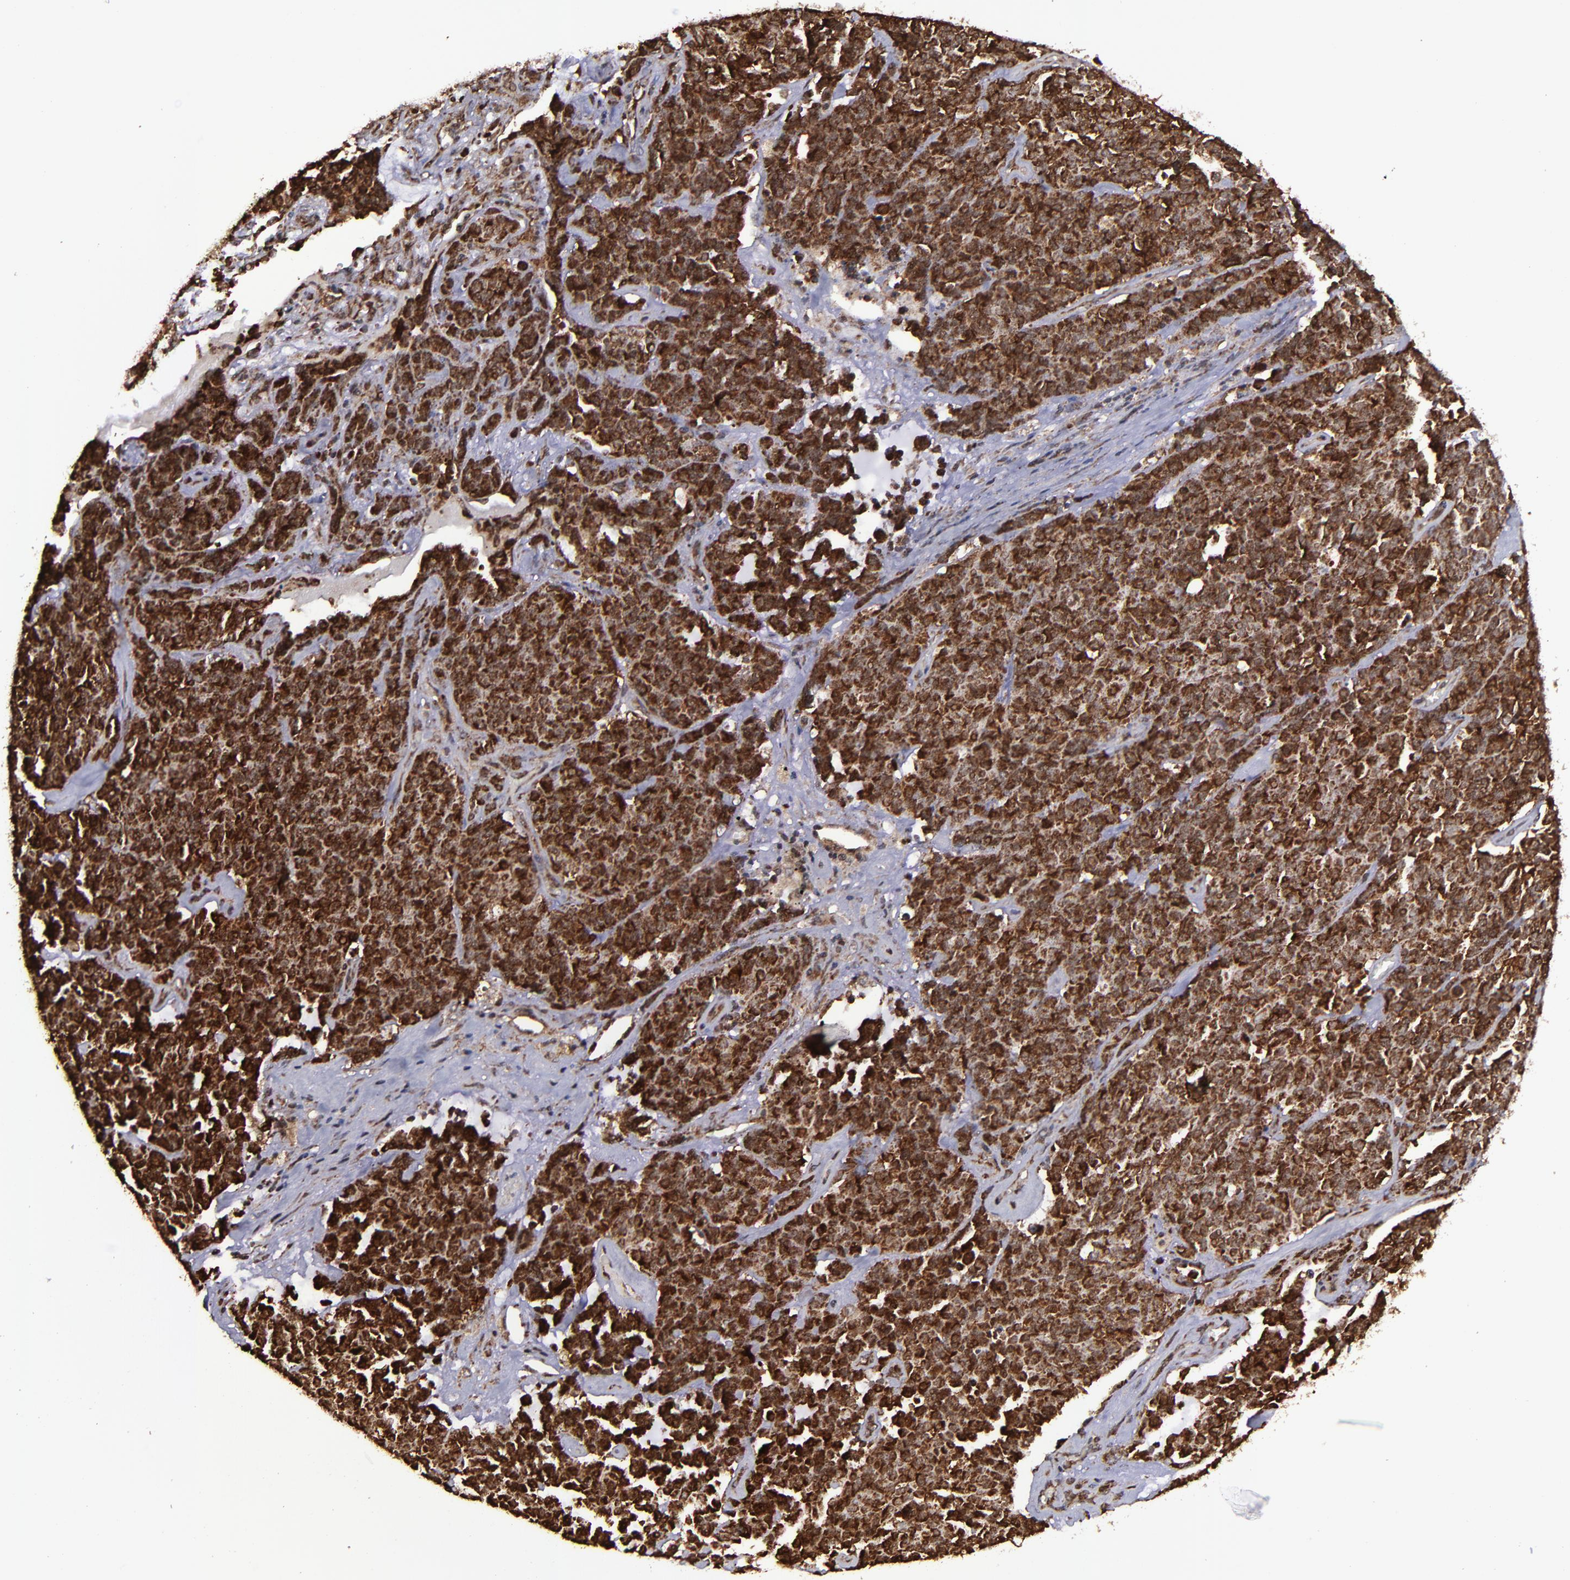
{"staining": {"intensity": "strong", "quantity": ">75%", "location": "cytoplasmic/membranous,nuclear"}, "tissue": "lung cancer", "cell_type": "Tumor cells", "image_type": "cancer", "snomed": [{"axis": "morphology", "description": "Neoplasm, malignant, NOS"}, {"axis": "topography", "description": "Lung"}], "caption": "High-magnification brightfield microscopy of neoplasm (malignant) (lung) stained with DAB (3,3'-diaminobenzidine) (brown) and counterstained with hematoxylin (blue). tumor cells exhibit strong cytoplasmic/membranous and nuclear expression is present in about>75% of cells. Immunohistochemistry (ihc) stains the protein in brown and the nuclei are stained blue.", "gene": "EIF4ENIF1", "patient": {"sex": "female", "age": 58}}